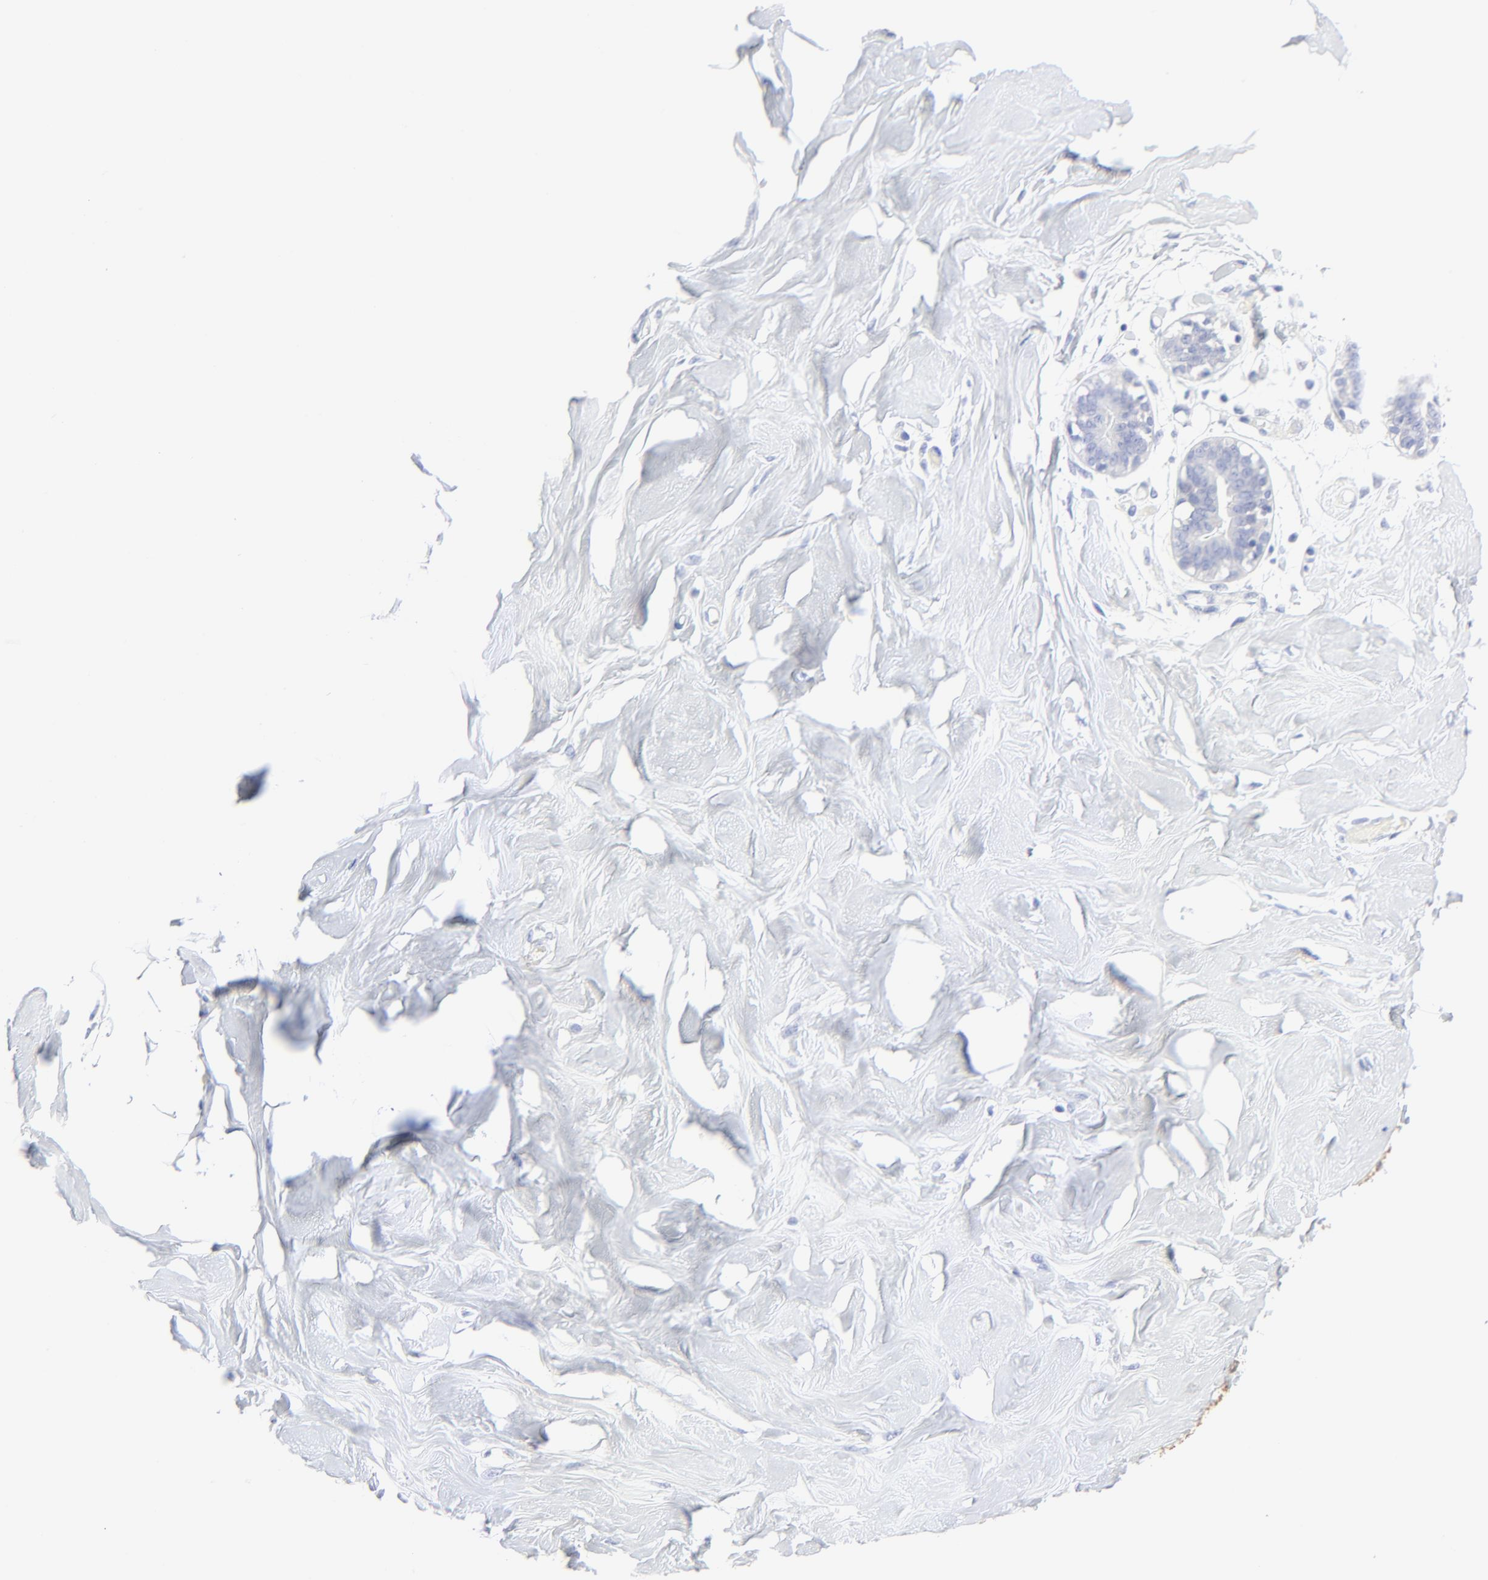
{"staining": {"intensity": "negative", "quantity": "none", "location": "none"}, "tissue": "breast", "cell_type": "Adipocytes", "image_type": "normal", "snomed": [{"axis": "morphology", "description": "Normal tissue, NOS"}, {"axis": "topography", "description": "Breast"}, {"axis": "topography", "description": "Soft tissue"}], "caption": "Adipocytes show no significant expression in unremarkable breast.", "gene": "PSD3", "patient": {"sex": "female", "age": 25}}